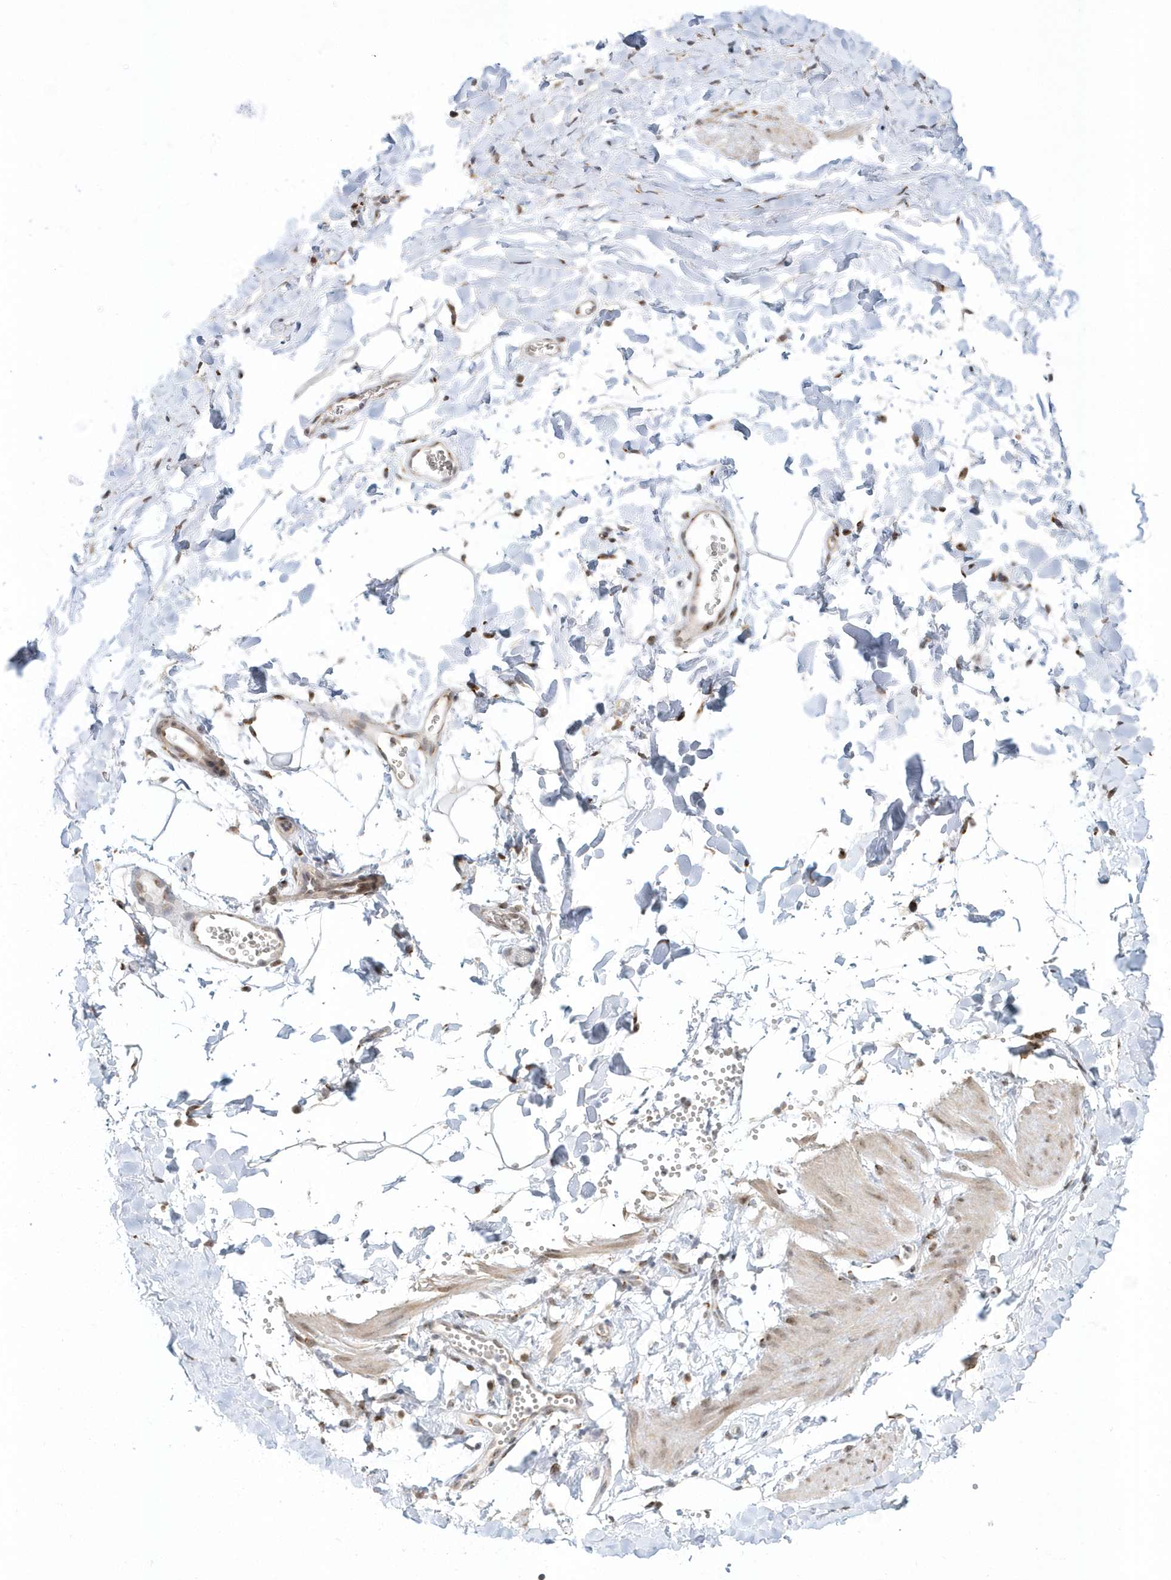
{"staining": {"intensity": "negative", "quantity": "none", "location": "none"}, "tissue": "adipose tissue", "cell_type": "Adipocytes", "image_type": "normal", "snomed": [{"axis": "morphology", "description": "Normal tissue, NOS"}, {"axis": "topography", "description": "Gallbladder"}, {"axis": "topography", "description": "Peripheral nerve tissue"}], "caption": "High power microscopy image of an IHC image of normal adipose tissue, revealing no significant staining in adipocytes.", "gene": "DHFR", "patient": {"sex": "male", "age": 38}}